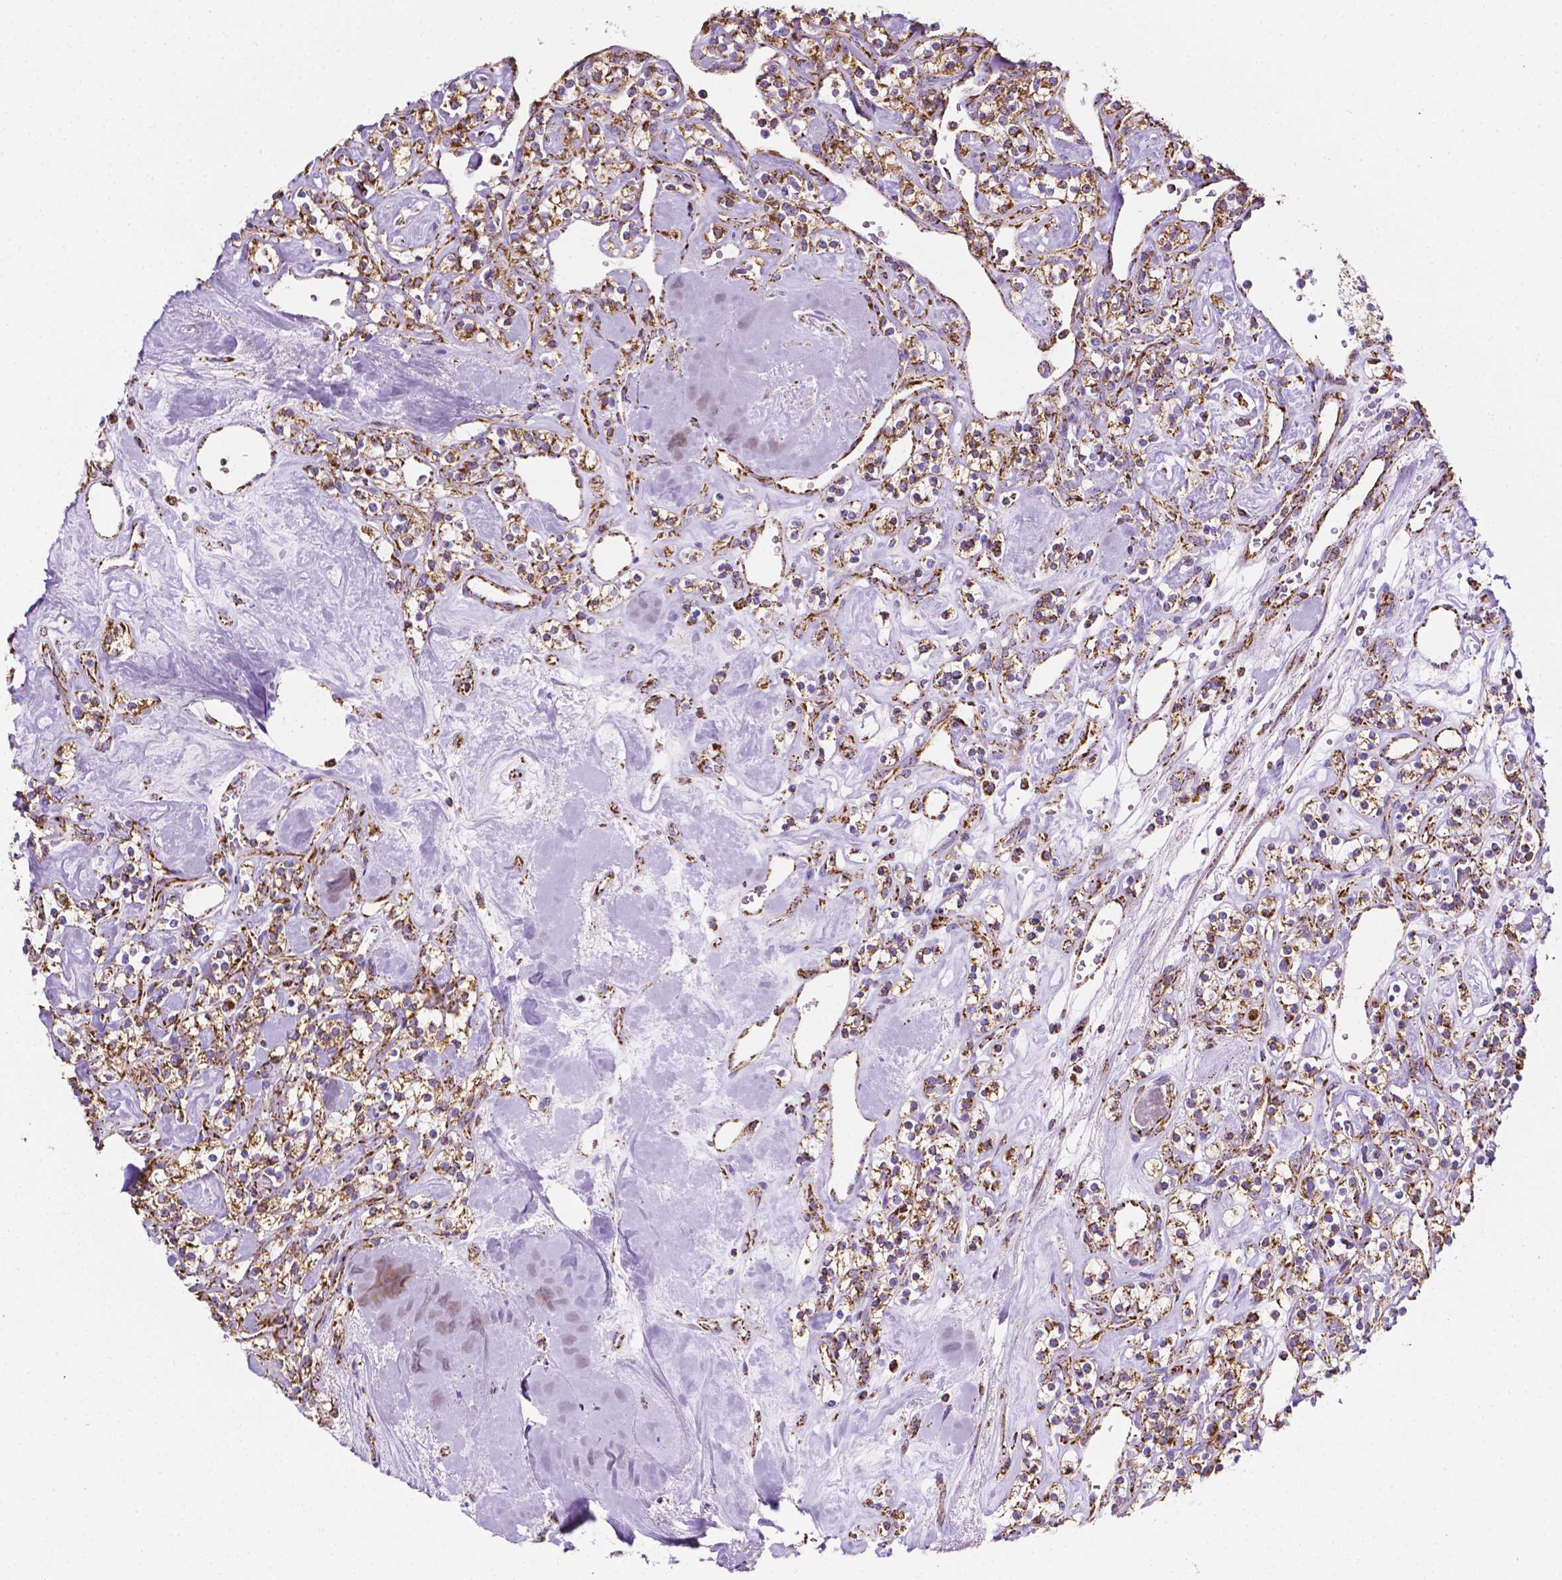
{"staining": {"intensity": "moderate", "quantity": ">75%", "location": "cytoplasmic/membranous"}, "tissue": "renal cancer", "cell_type": "Tumor cells", "image_type": "cancer", "snomed": [{"axis": "morphology", "description": "Adenocarcinoma, NOS"}, {"axis": "topography", "description": "Kidney"}], "caption": "This photomicrograph displays immunohistochemistry (IHC) staining of human renal cancer (adenocarcinoma), with medium moderate cytoplasmic/membranous staining in about >75% of tumor cells.", "gene": "RMDN3", "patient": {"sex": "male", "age": 77}}